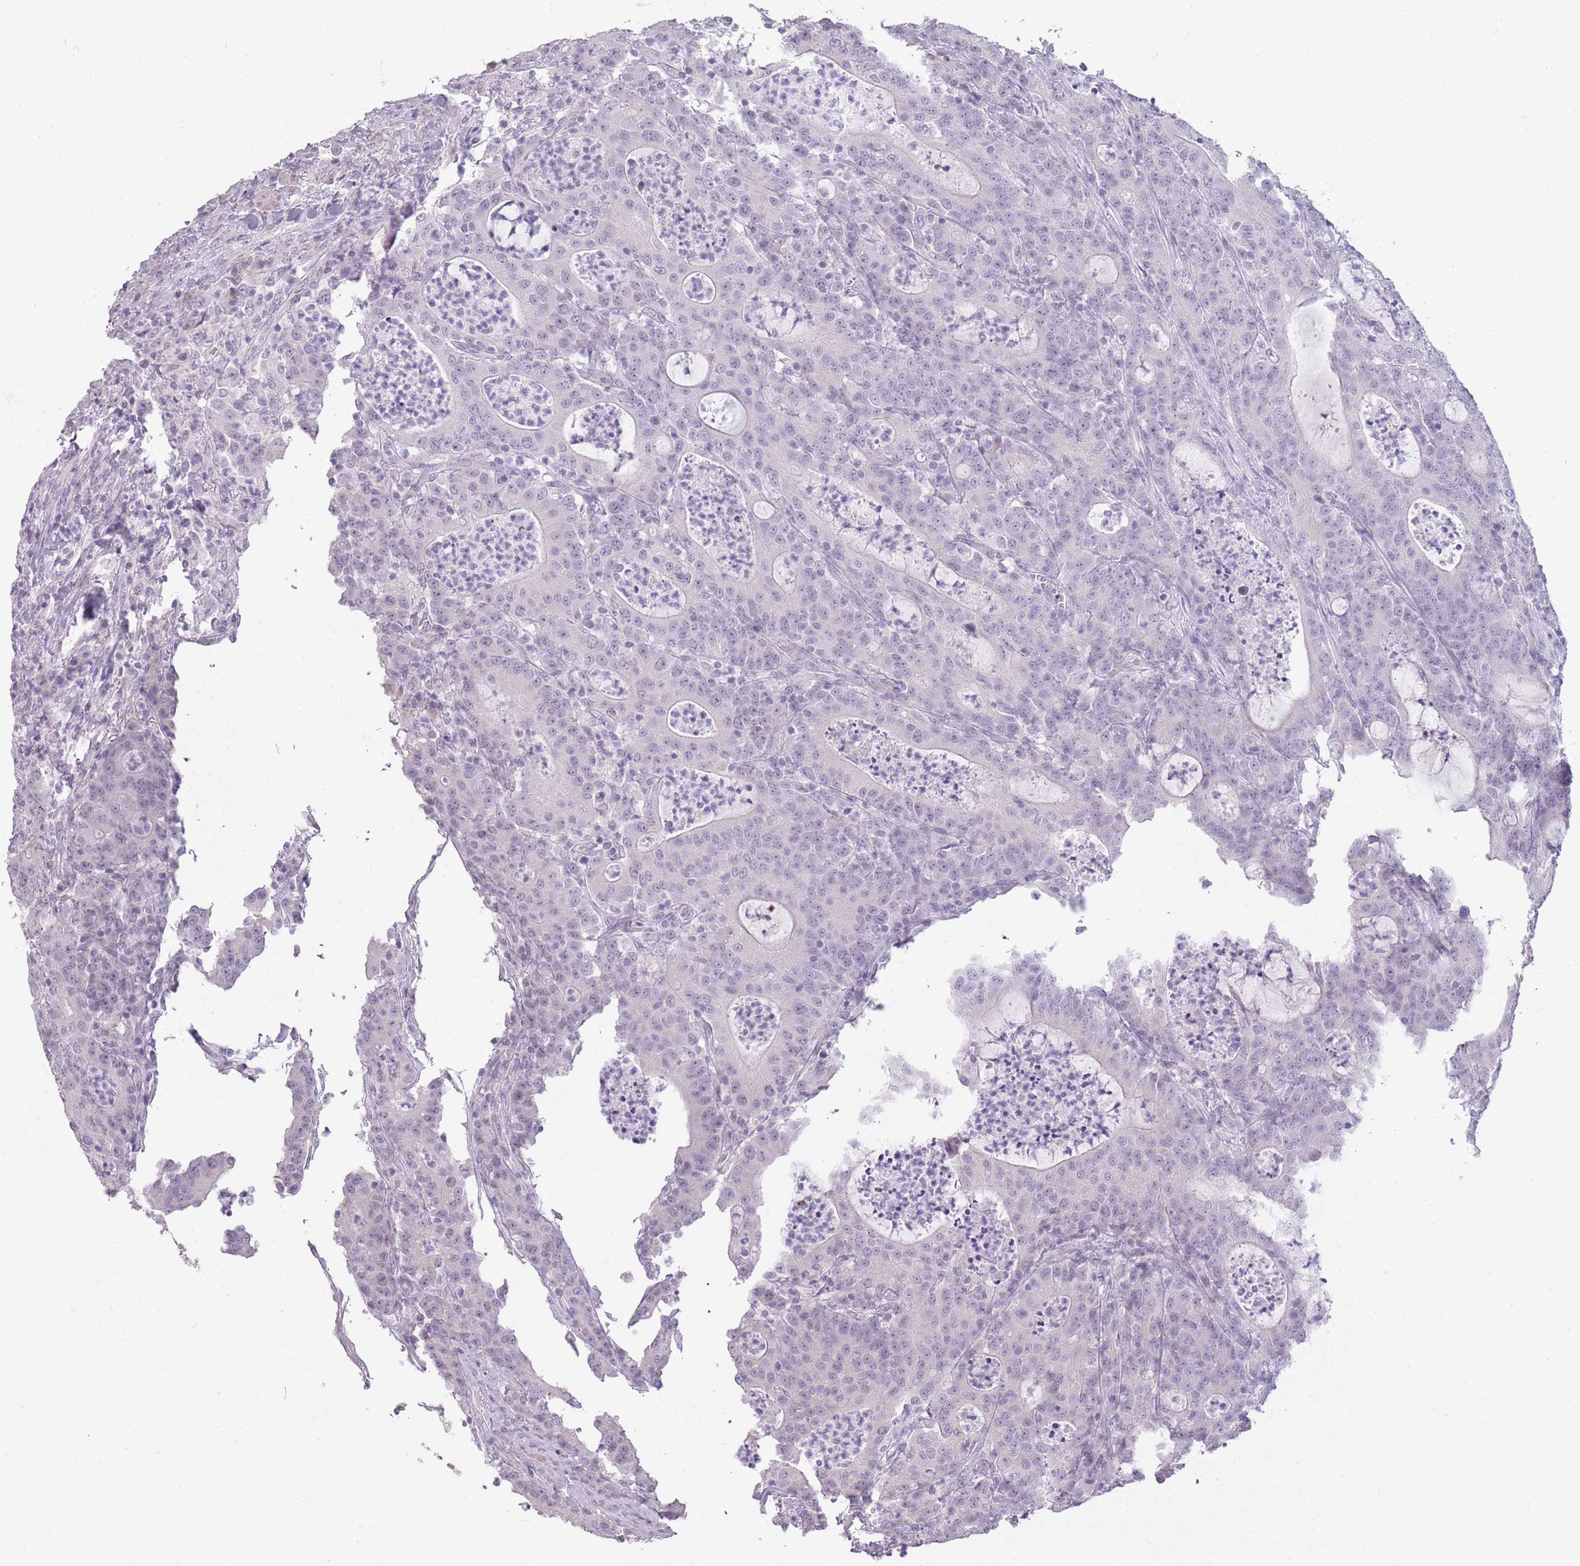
{"staining": {"intensity": "negative", "quantity": "none", "location": "none"}, "tissue": "colorectal cancer", "cell_type": "Tumor cells", "image_type": "cancer", "snomed": [{"axis": "morphology", "description": "Adenocarcinoma, NOS"}, {"axis": "topography", "description": "Colon"}], "caption": "Immunohistochemical staining of adenocarcinoma (colorectal) demonstrates no significant expression in tumor cells. The staining was performed using DAB to visualize the protein expression in brown, while the nuclei were stained in blue with hematoxylin (Magnification: 20x).", "gene": "ZBTB24", "patient": {"sex": "male", "age": 83}}